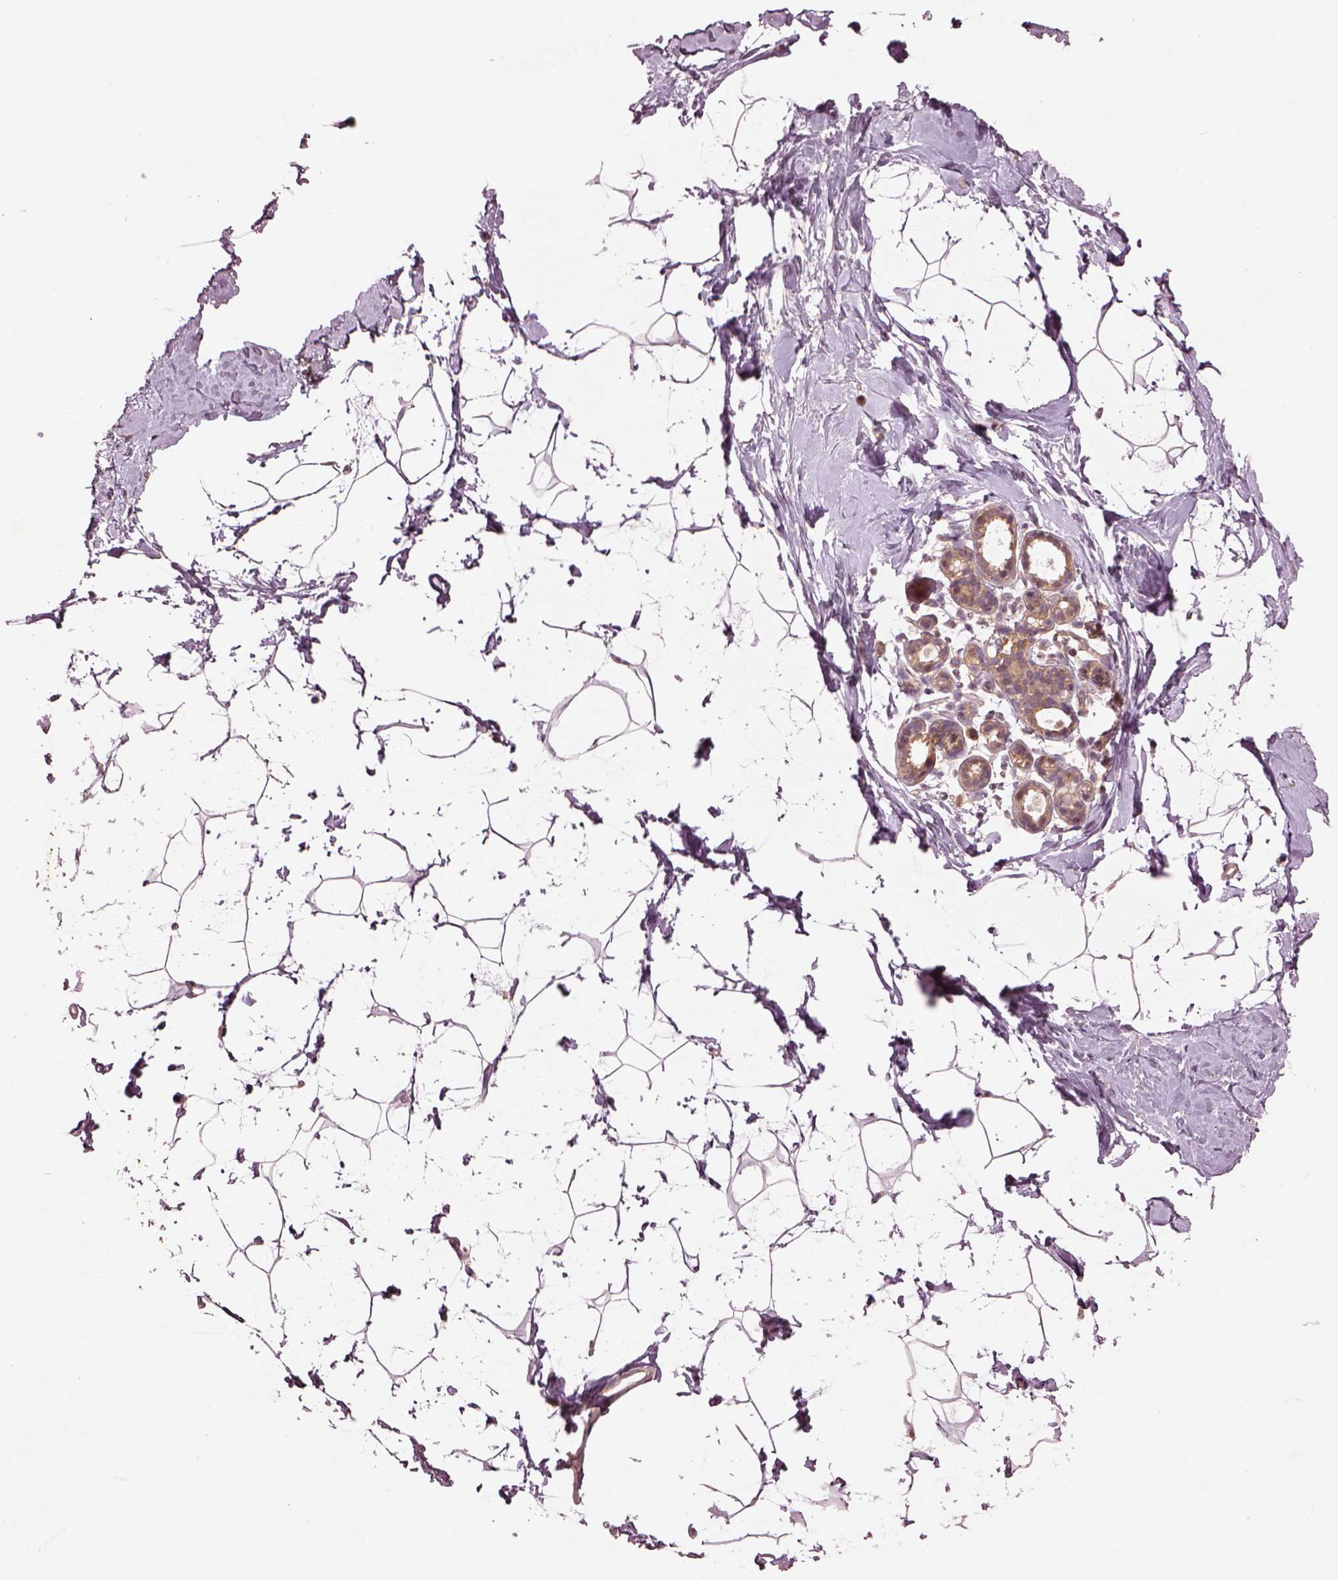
{"staining": {"intensity": "weak", "quantity": "25%-75%", "location": "cytoplasmic/membranous"}, "tissue": "breast", "cell_type": "Adipocytes", "image_type": "normal", "snomed": [{"axis": "morphology", "description": "Normal tissue, NOS"}, {"axis": "topography", "description": "Breast"}], "caption": "Immunohistochemical staining of normal human breast displays weak cytoplasmic/membranous protein expression in about 25%-75% of adipocytes. (Brightfield microscopy of DAB IHC at high magnification).", "gene": "MTHFS", "patient": {"sex": "female", "age": 32}}